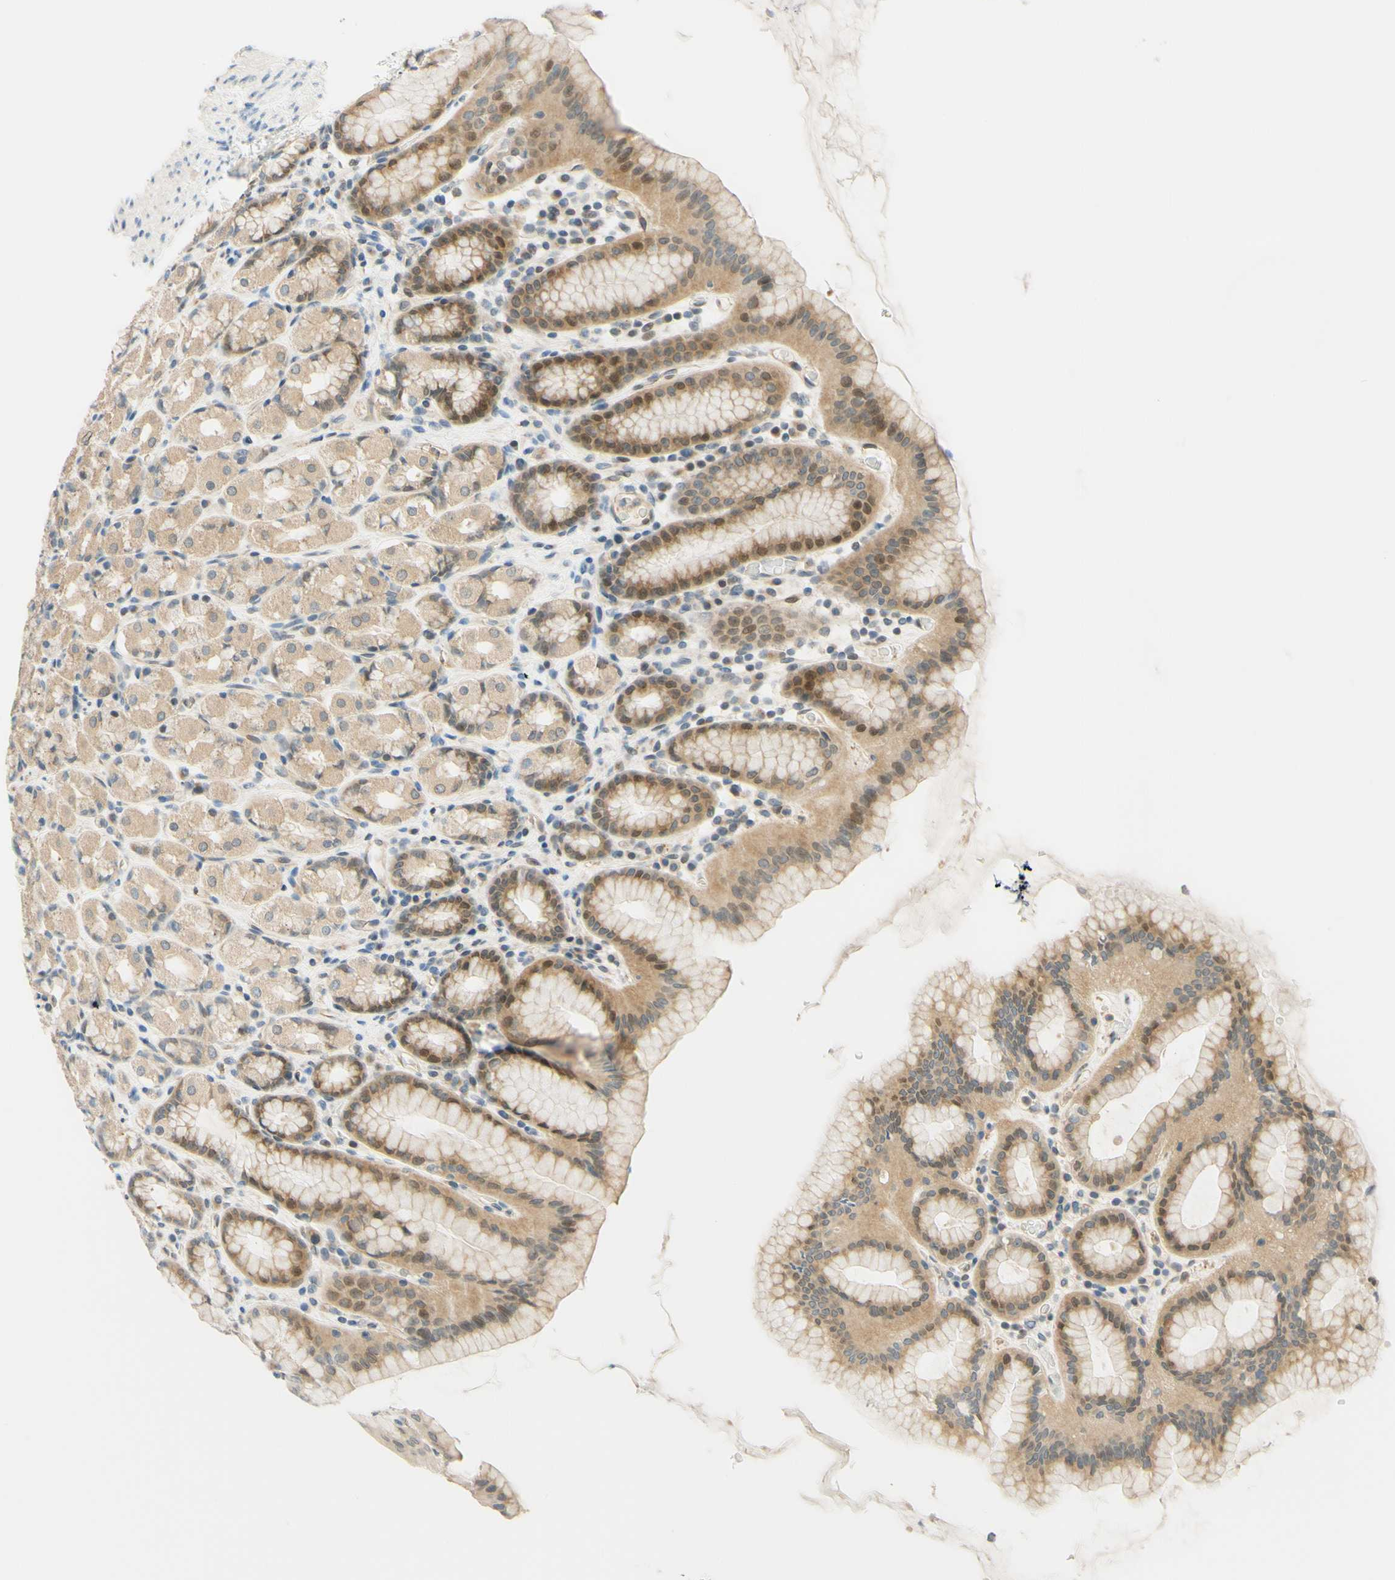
{"staining": {"intensity": "weak", "quantity": ">75%", "location": "cytoplasmic/membranous"}, "tissue": "stomach", "cell_type": "Glandular cells", "image_type": "normal", "snomed": [{"axis": "morphology", "description": "Normal tissue, NOS"}, {"axis": "topography", "description": "Stomach, upper"}], "caption": "A histopathology image of stomach stained for a protein displays weak cytoplasmic/membranous brown staining in glandular cells. (brown staining indicates protein expression, while blue staining denotes nuclei).", "gene": "C2CD2L", "patient": {"sex": "male", "age": 68}}